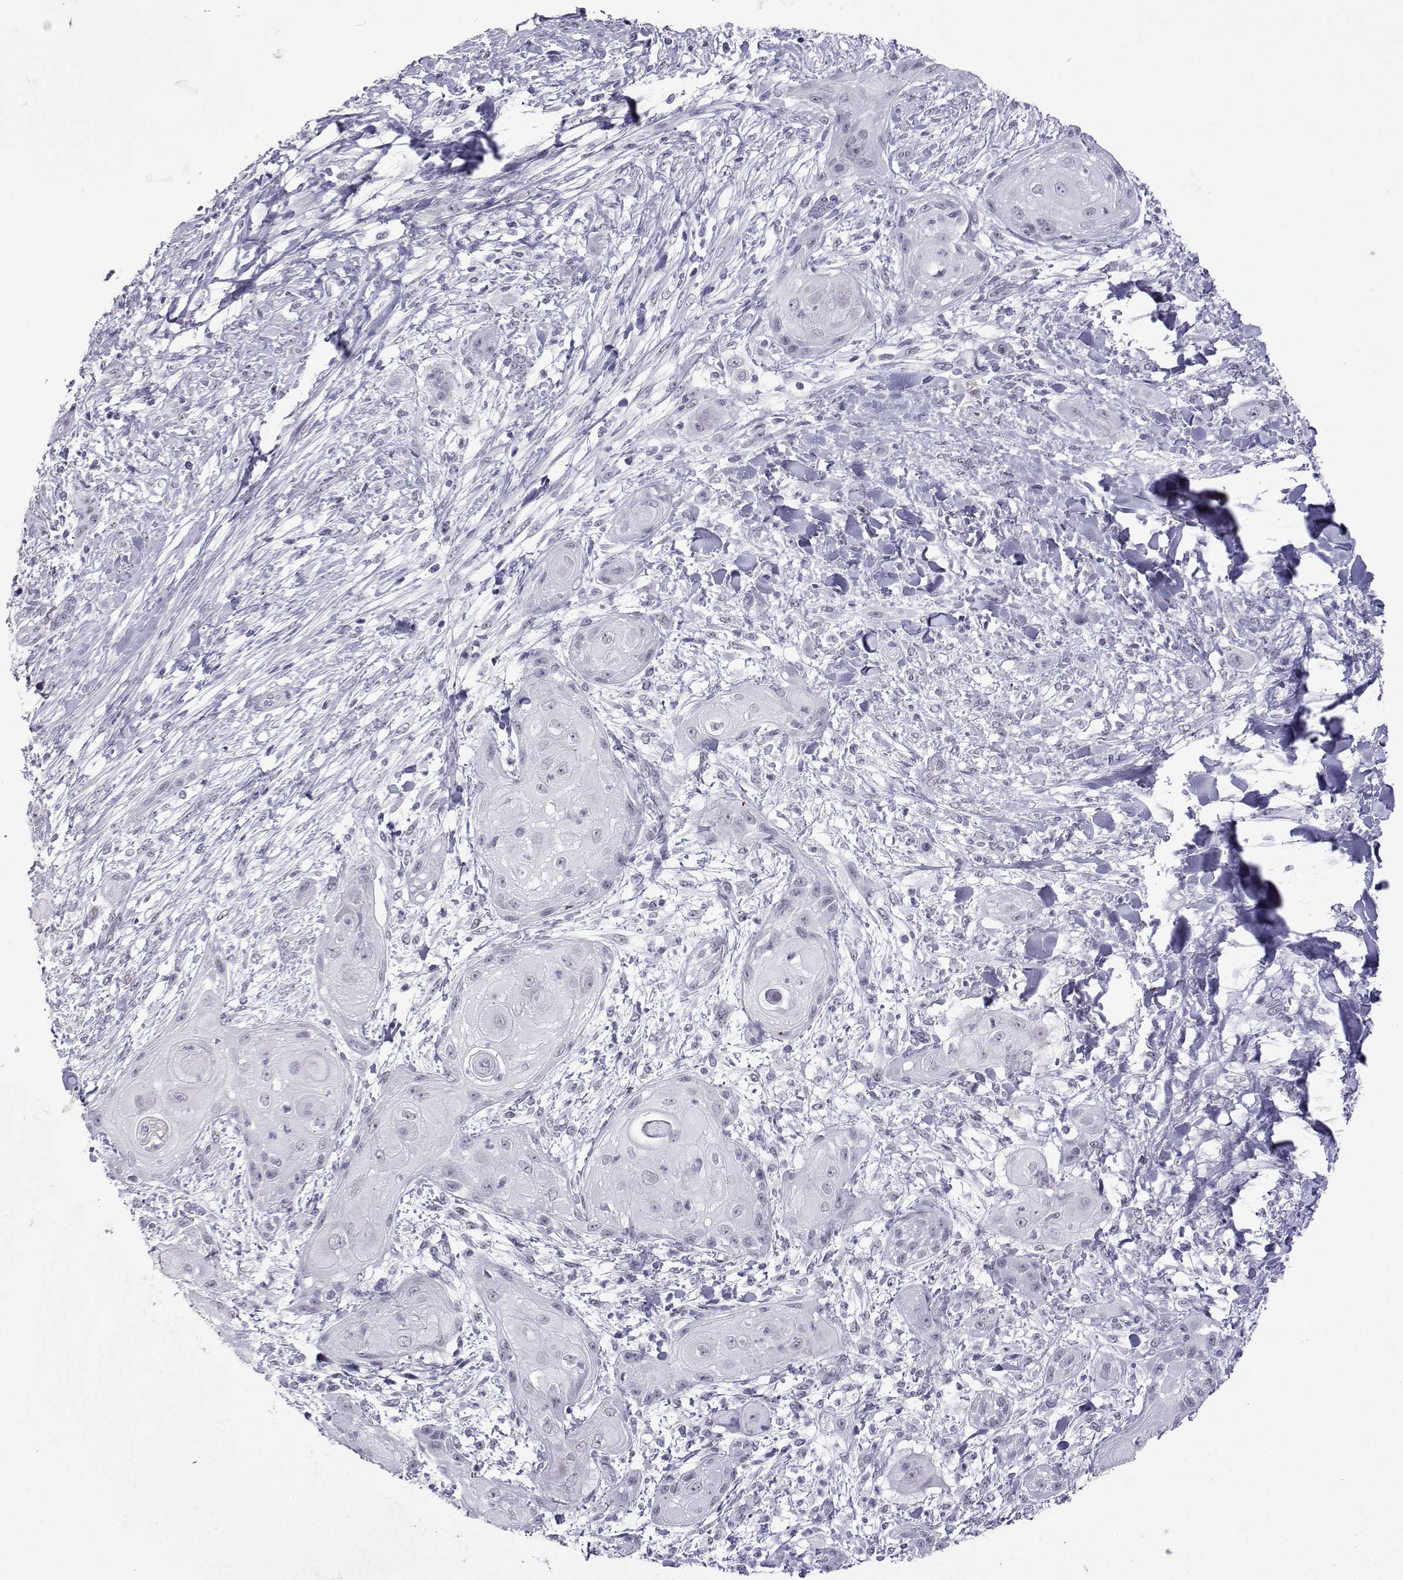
{"staining": {"intensity": "negative", "quantity": "none", "location": "none"}, "tissue": "skin cancer", "cell_type": "Tumor cells", "image_type": "cancer", "snomed": [{"axis": "morphology", "description": "Squamous cell carcinoma, NOS"}, {"axis": "topography", "description": "Skin"}], "caption": "Skin cancer (squamous cell carcinoma) was stained to show a protein in brown. There is no significant staining in tumor cells.", "gene": "LORICRIN", "patient": {"sex": "male", "age": 62}}